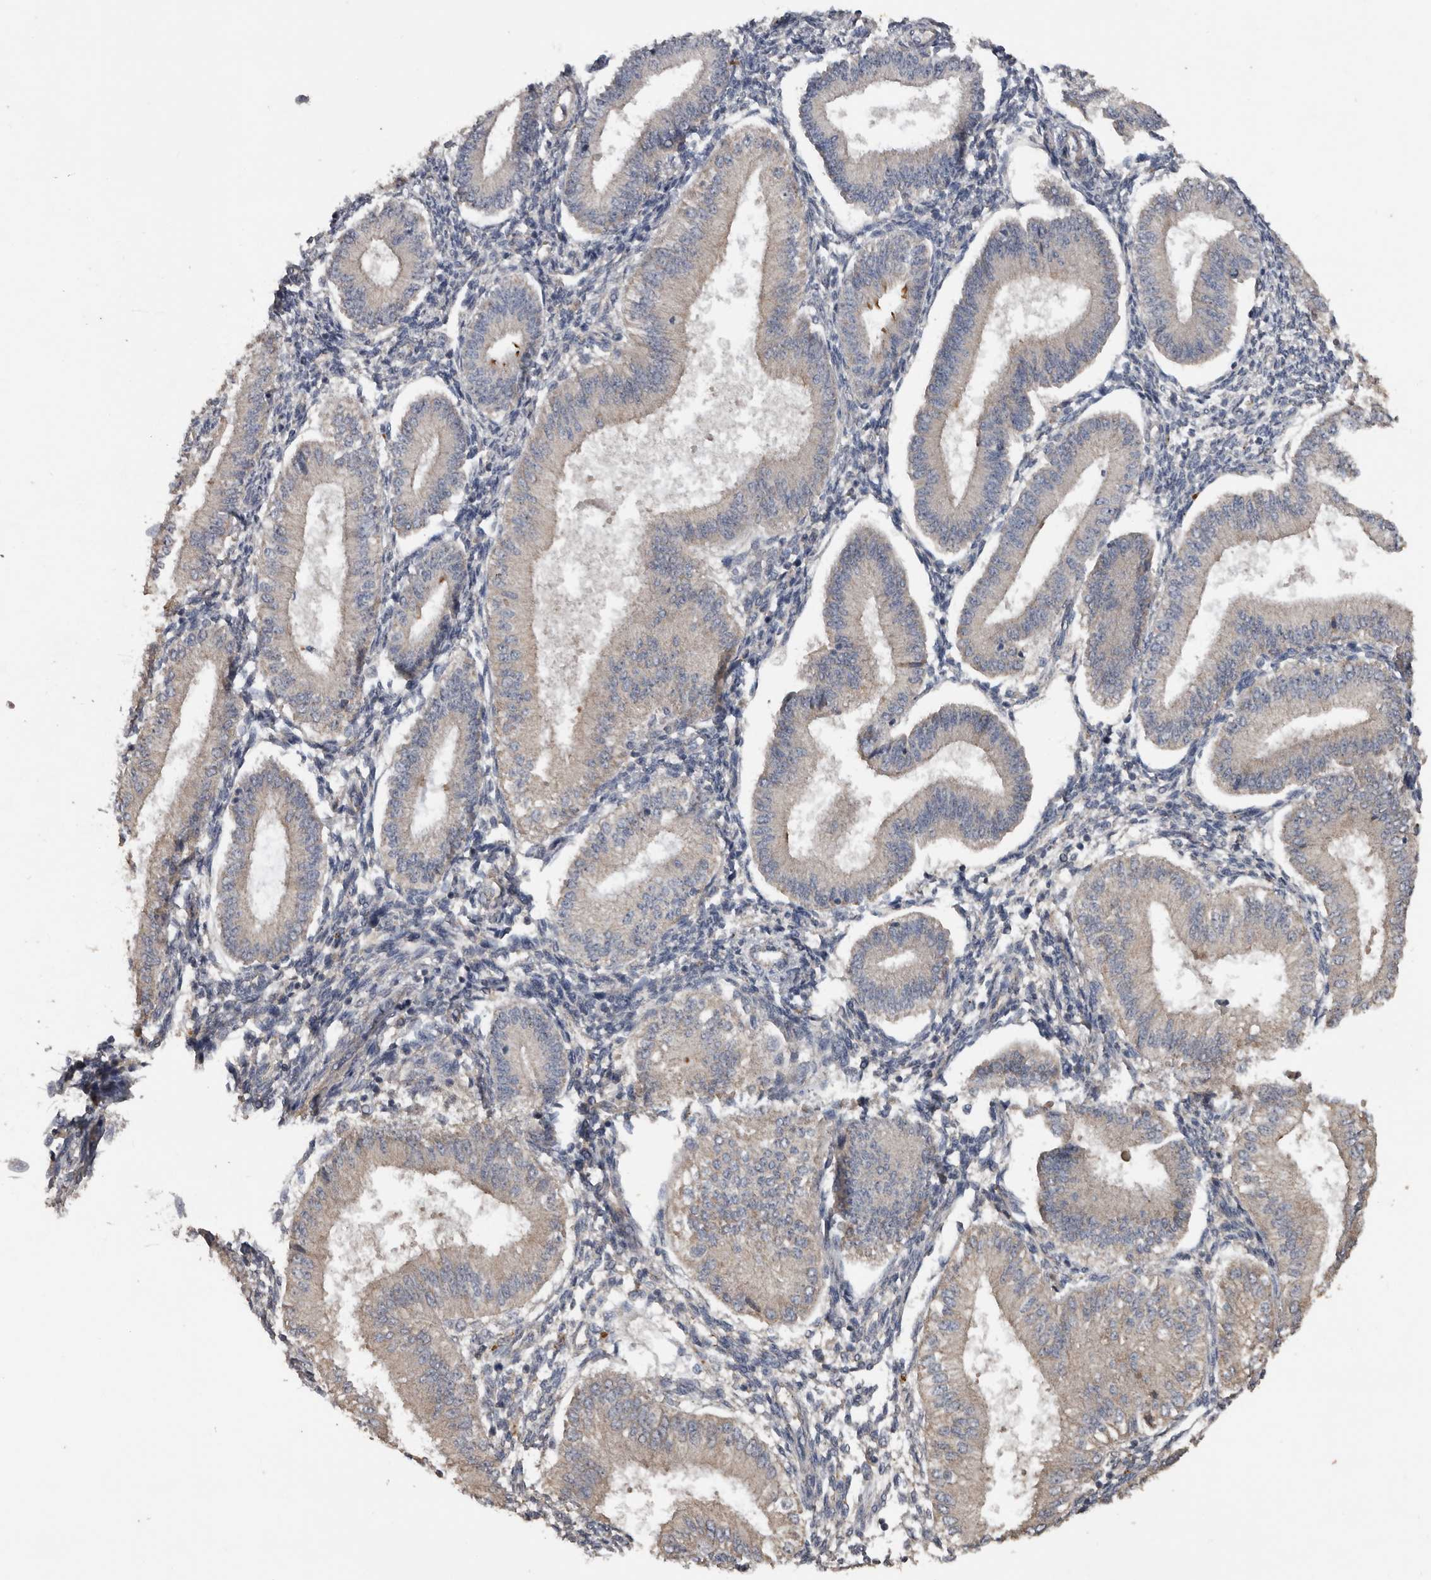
{"staining": {"intensity": "weak", "quantity": "25%-75%", "location": "cytoplasmic/membranous"}, "tissue": "endometrium", "cell_type": "Cells in endometrial stroma", "image_type": "normal", "snomed": [{"axis": "morphology", "description": "Normal tissue, NOS"}, {"axis": "topography", "description": "Endometrium"}], "caption": "An image showing weak cytoplasmic/membranous positivity in approximately 25%-75% of cells in endometrial stroma in normal endometrium, as visualized by brown immunohistochemical staining.", "gene": "HYAL4", "patient": {"sex": "female", "age": 39}}